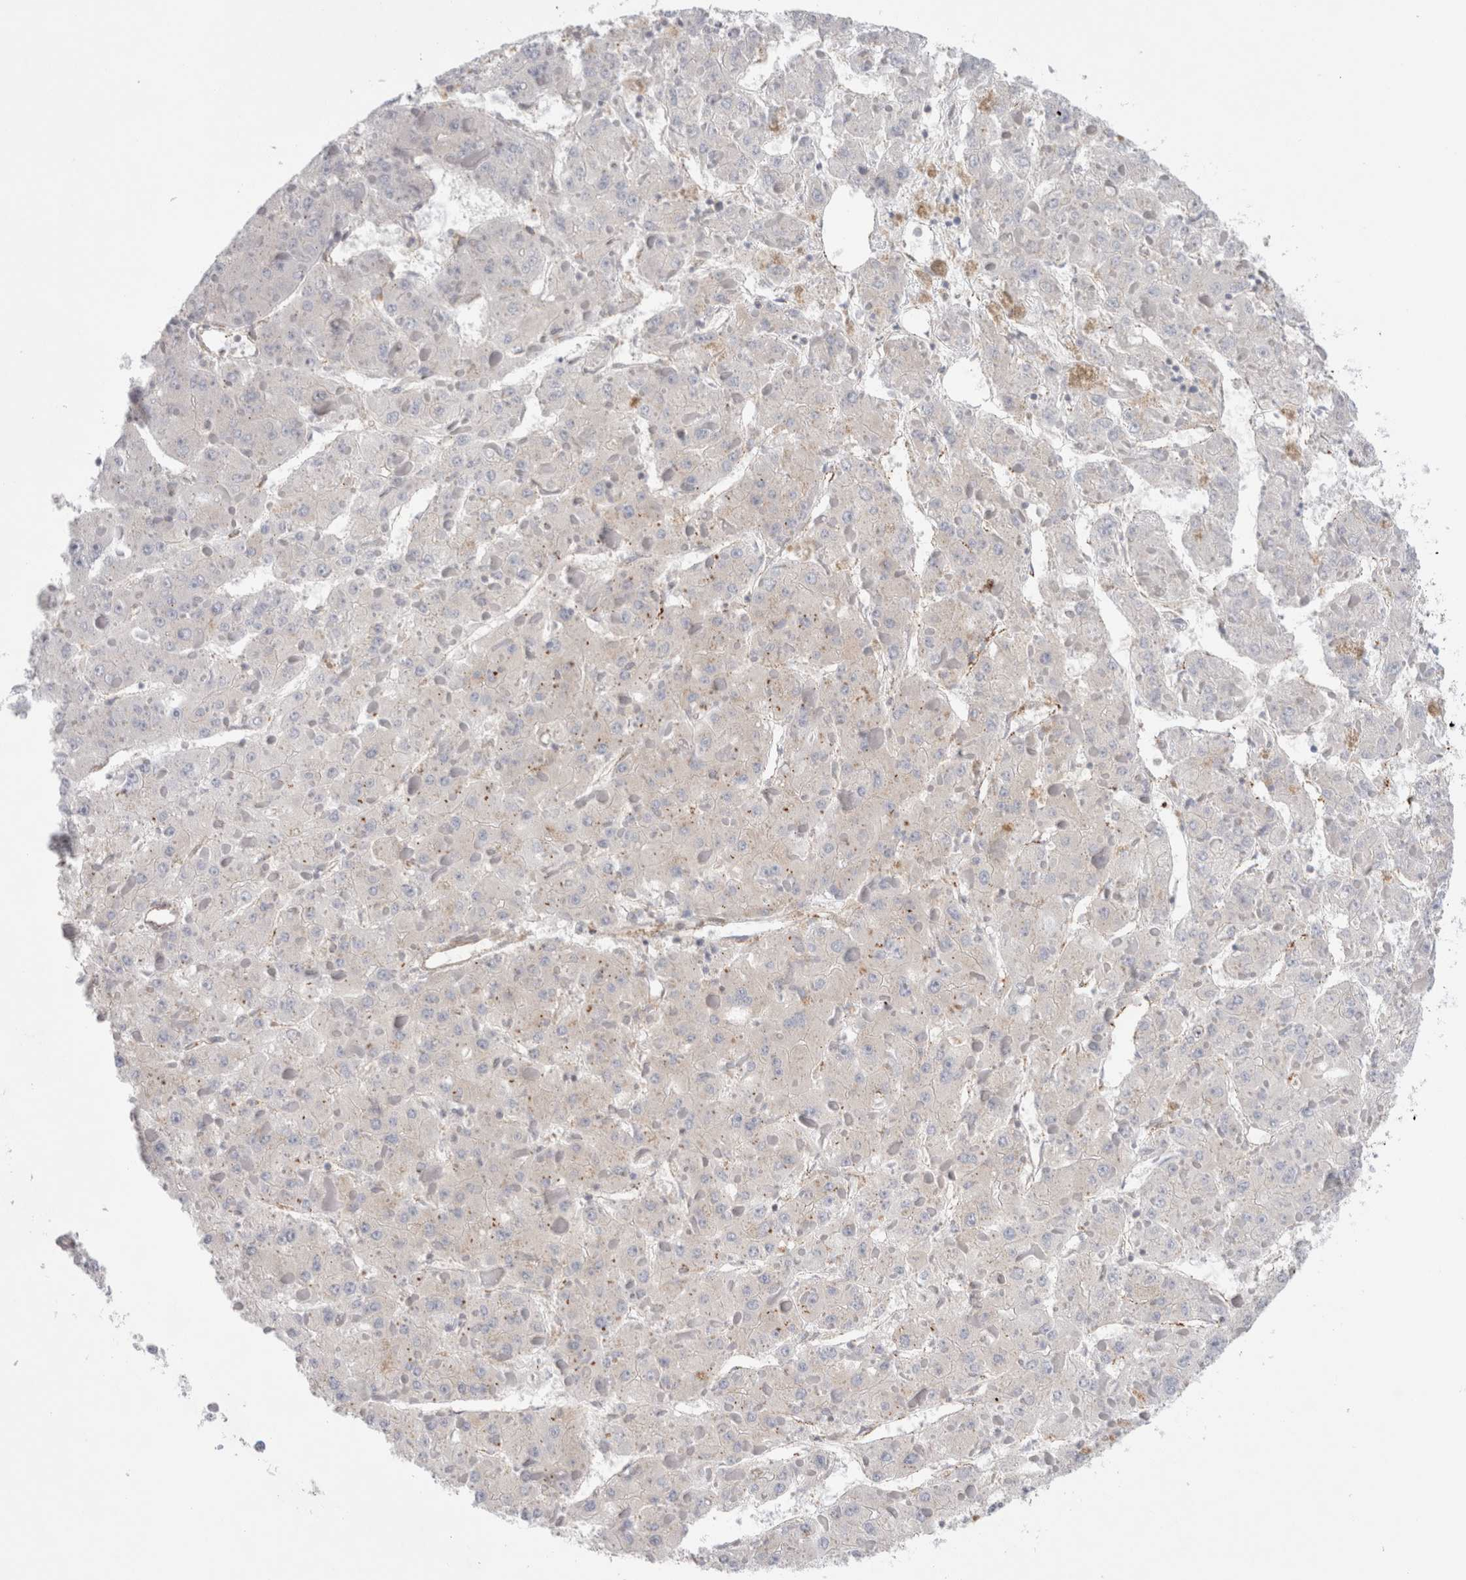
{"staining": {"intensity": "negative", "quantity": "none", "location": "none"}, "tissue": "liver cancer", "cell_type": "Tumor cells", "image_type": "cancer", "snomed": [{"axis": "morphology", "description": "Carcinoma, Hepatocellular, NOS"}, {"axis": "topography", "description": "Liver"}], "caption": "DAB immunohistochemical staining of human hepatocellular carcinoma (liver) demonstrates no significant staining in tumor cells.", "gene": "CNPY4", "patient": {"sex": "female", "age": 73}}